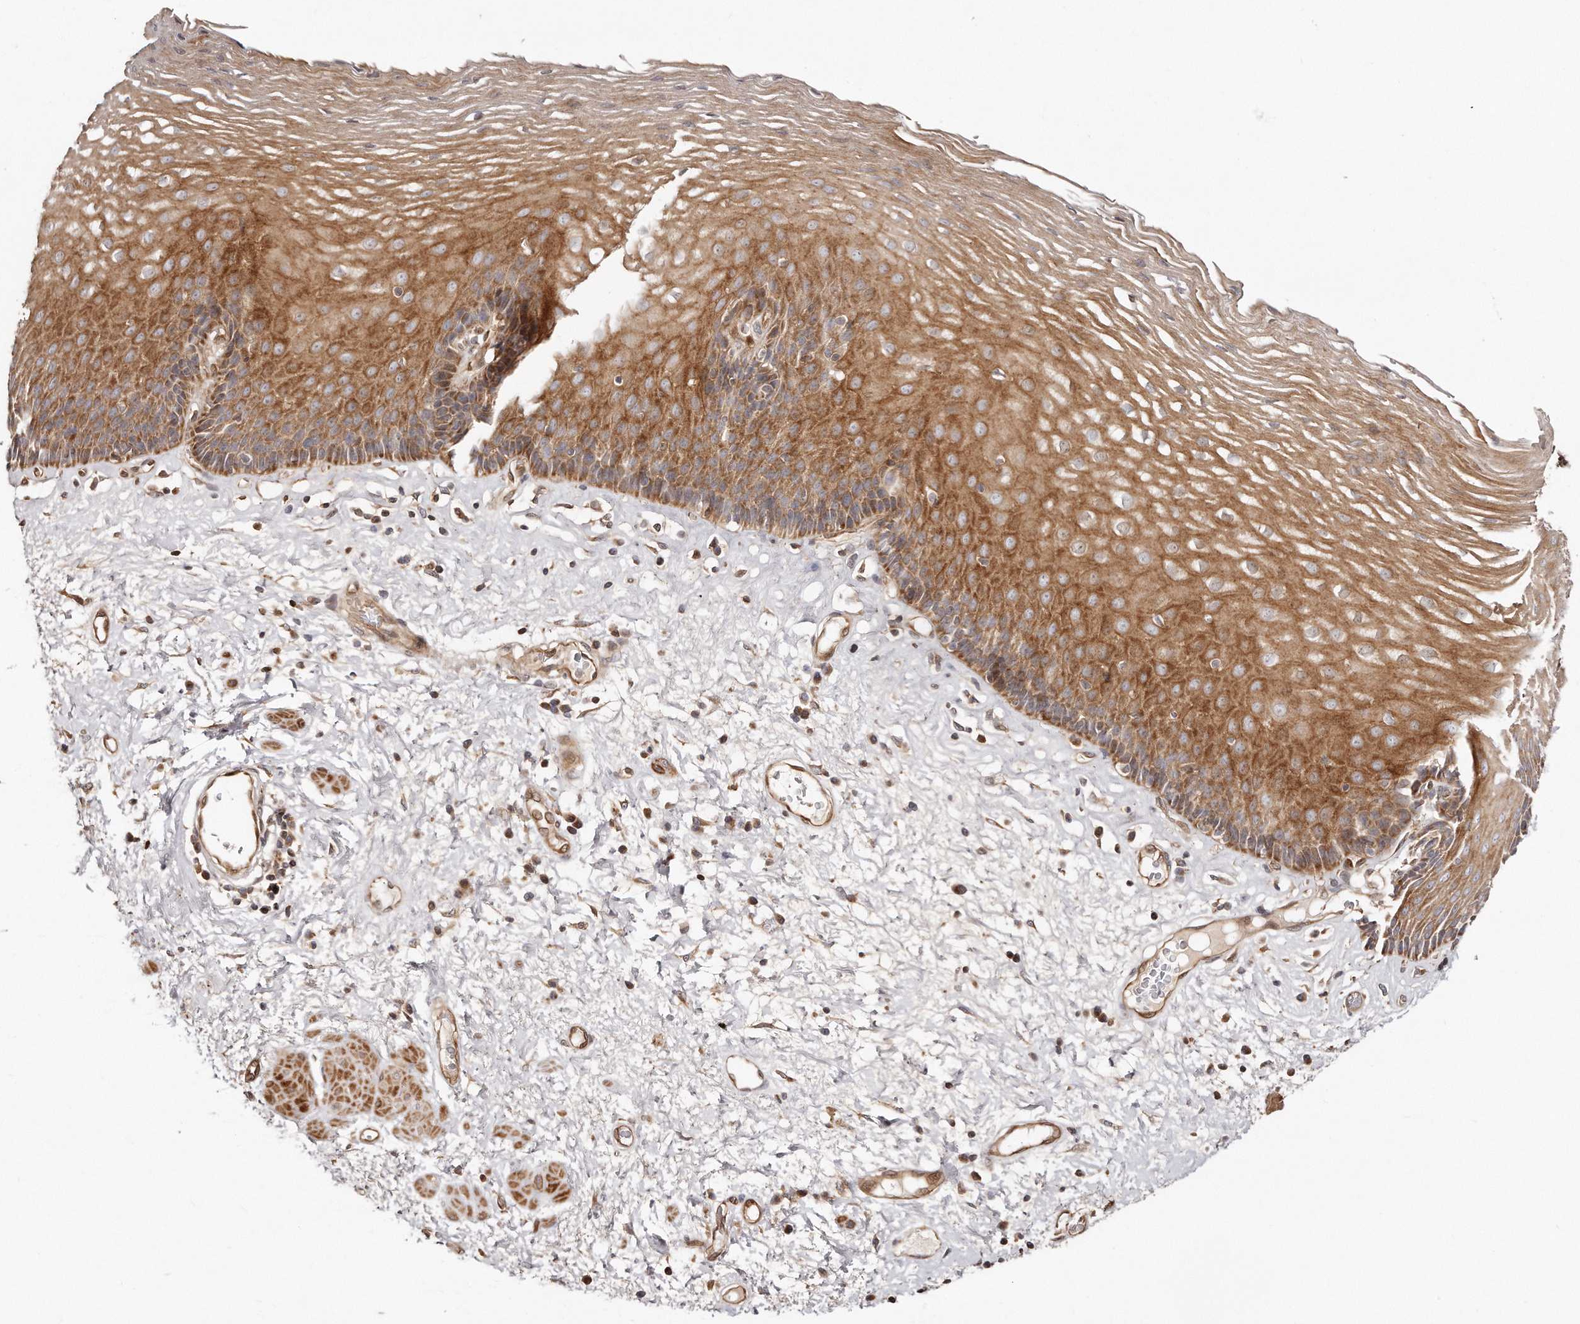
{"staining": {"intensity": "moderate", "quantity": ">75%", "location": "cytoplasmic/membranous"}, "tissue": "esophagus", "cell_type": "Squamous epithelial cells", "image_type": "normal", "snomed": [{"axis": "morphology", "description": "Normal tissue, NOS"}, {"axis": "morphology", "description": "Adenocarcinoma, NOS"}, {"axis": "topography", "description": "Esophagus"}], "caption": "Immunohistochemistry (IHC) histopathology image of benign esophagus: human esophagus stained using immunohistochemistry reveals medium levels of moderate protein expression localized specifically in the cytoplasmic/membranous of squamous epithelial cells, appearing as a cytoplasmic/membranous brown color.", "gene": "GBP4", "patient": {"sex": "male", "age": 62}}